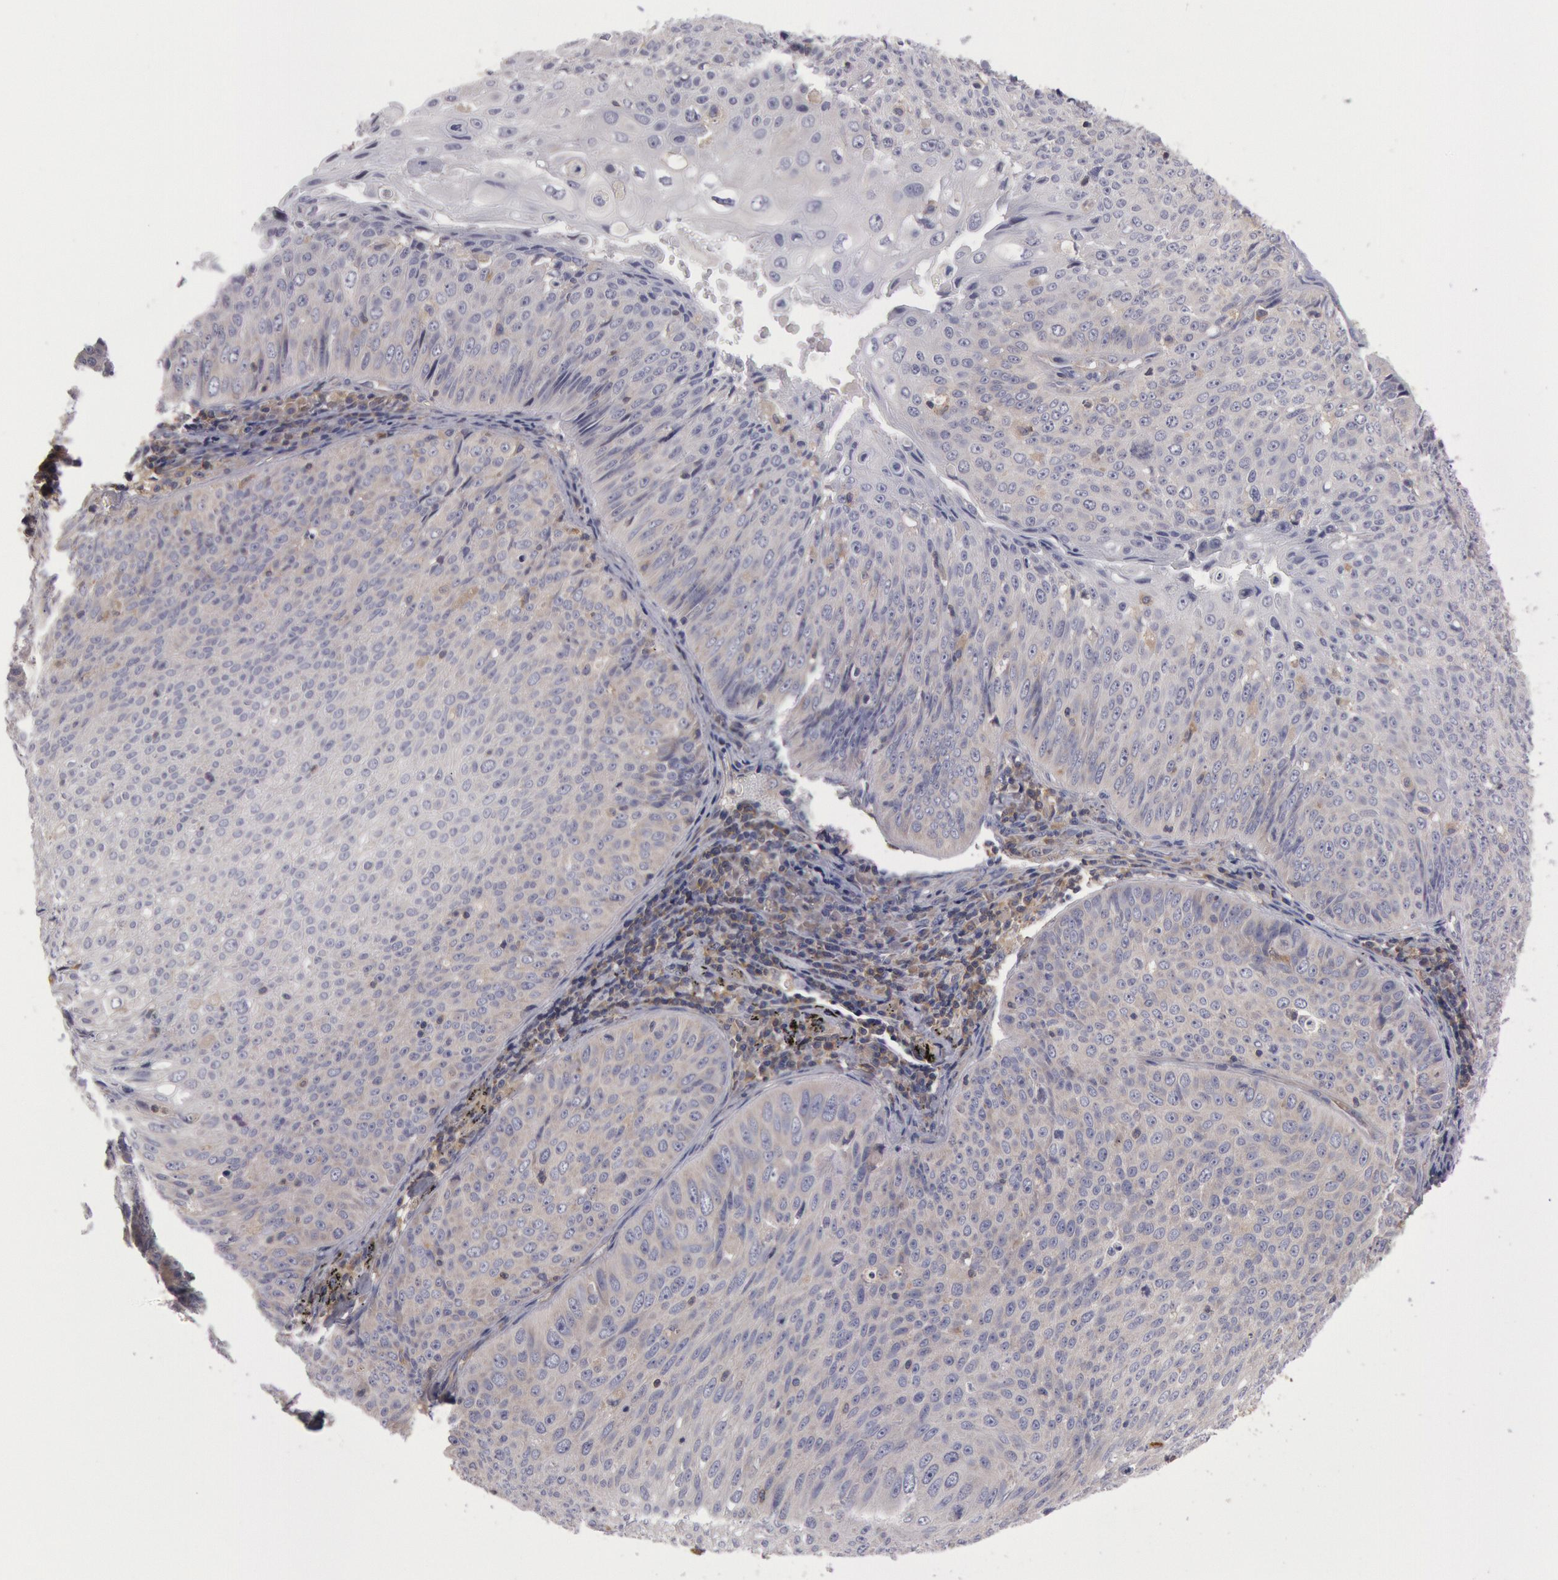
{"staining": {"intensity": "negative", "quantity": "none", "location": "none"}, "tissue": "lung cancer", "cell_type": "Tumor cells", "image_type": "cancer", "snomed": [{"axis": "morphology", "description": "Adenocarcinoma, NOS"}, {"axis": "topography", "description": "Lung"}], "caption": "Protein analysis of lung adenocarcinoma displays no significant expression in tumor cells.", "gene": "PIK3R1", "patient": {"sex": "male", "age": 60}}